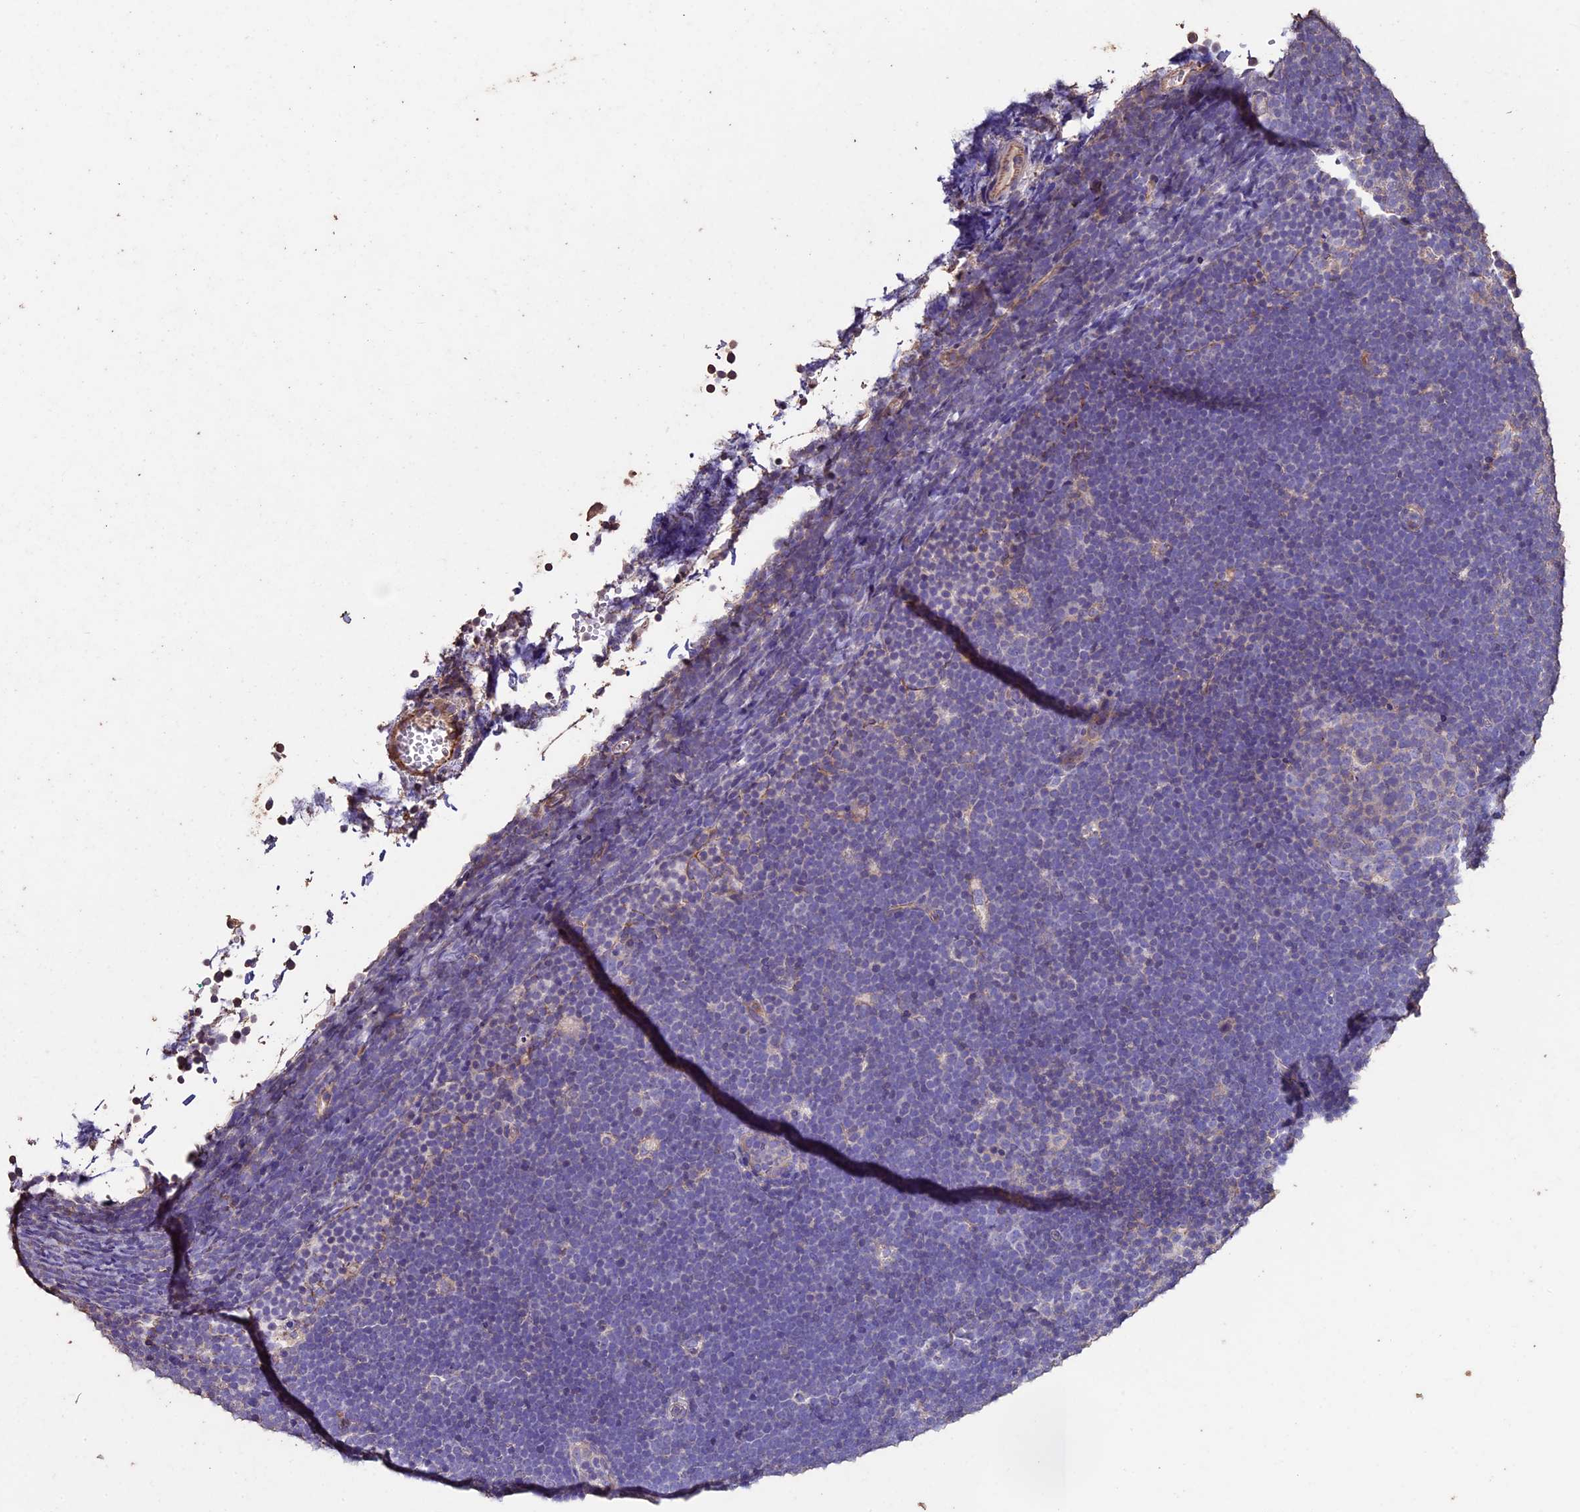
{"staining": {"intensity": "negative", "quantity": "none", "location": "none"}, "tissue": "lymphoma", "cell_type": "Tumor cells", "image_type": "cancer", "snomed": [{"axis": "morphology", "description": "Malignant lymphoma, non-Hodgkin's type, High grade"}, {"axis": "topography", "description": "Lymph node"}], "caption": "IHC of lymphoma demonstrates no positivity in tumor cells.", "gene": "USB1", "patient": {"sex": "male", "age": 13}}